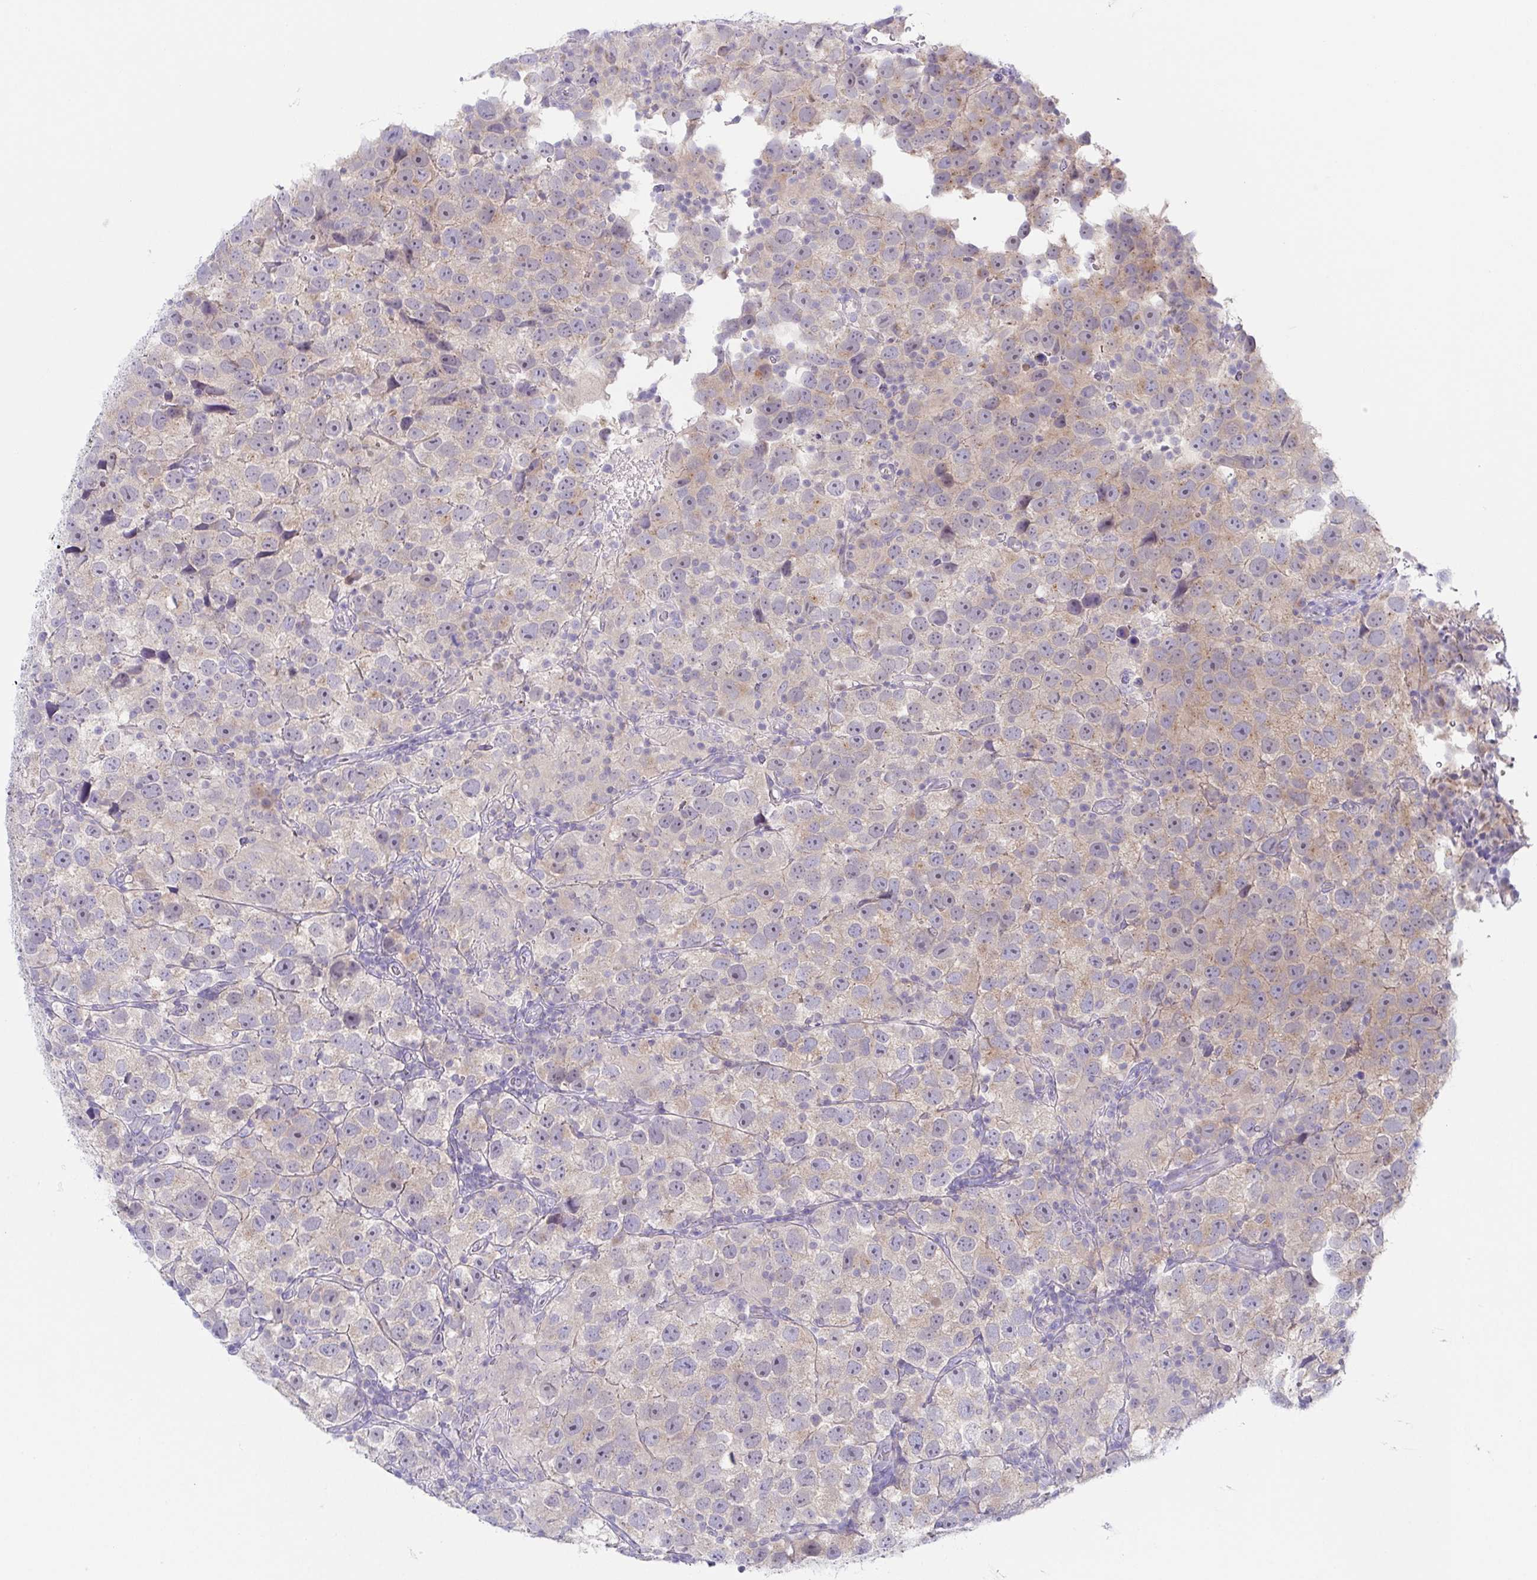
{"staining": {"intensity": "weak", "quantity": "<25%", "location": "cytoplasmic/membranous"}, "tissue": "testis cancer", "cell_type": "Tumor cells", "image_type": "cancer", "snomed": [{"axis": "morphology", "description": "Seminoma, NOS"}, {"axis": "topography", "description": "Testis"}], "caption": "Micrograph shows no protein positivity in tumor cells of testis cancer tissue. (IHC, brightfield microscopy, high magnification).", "gene": "HTR2A", "patient": {"sex": "male", "age": 26}}